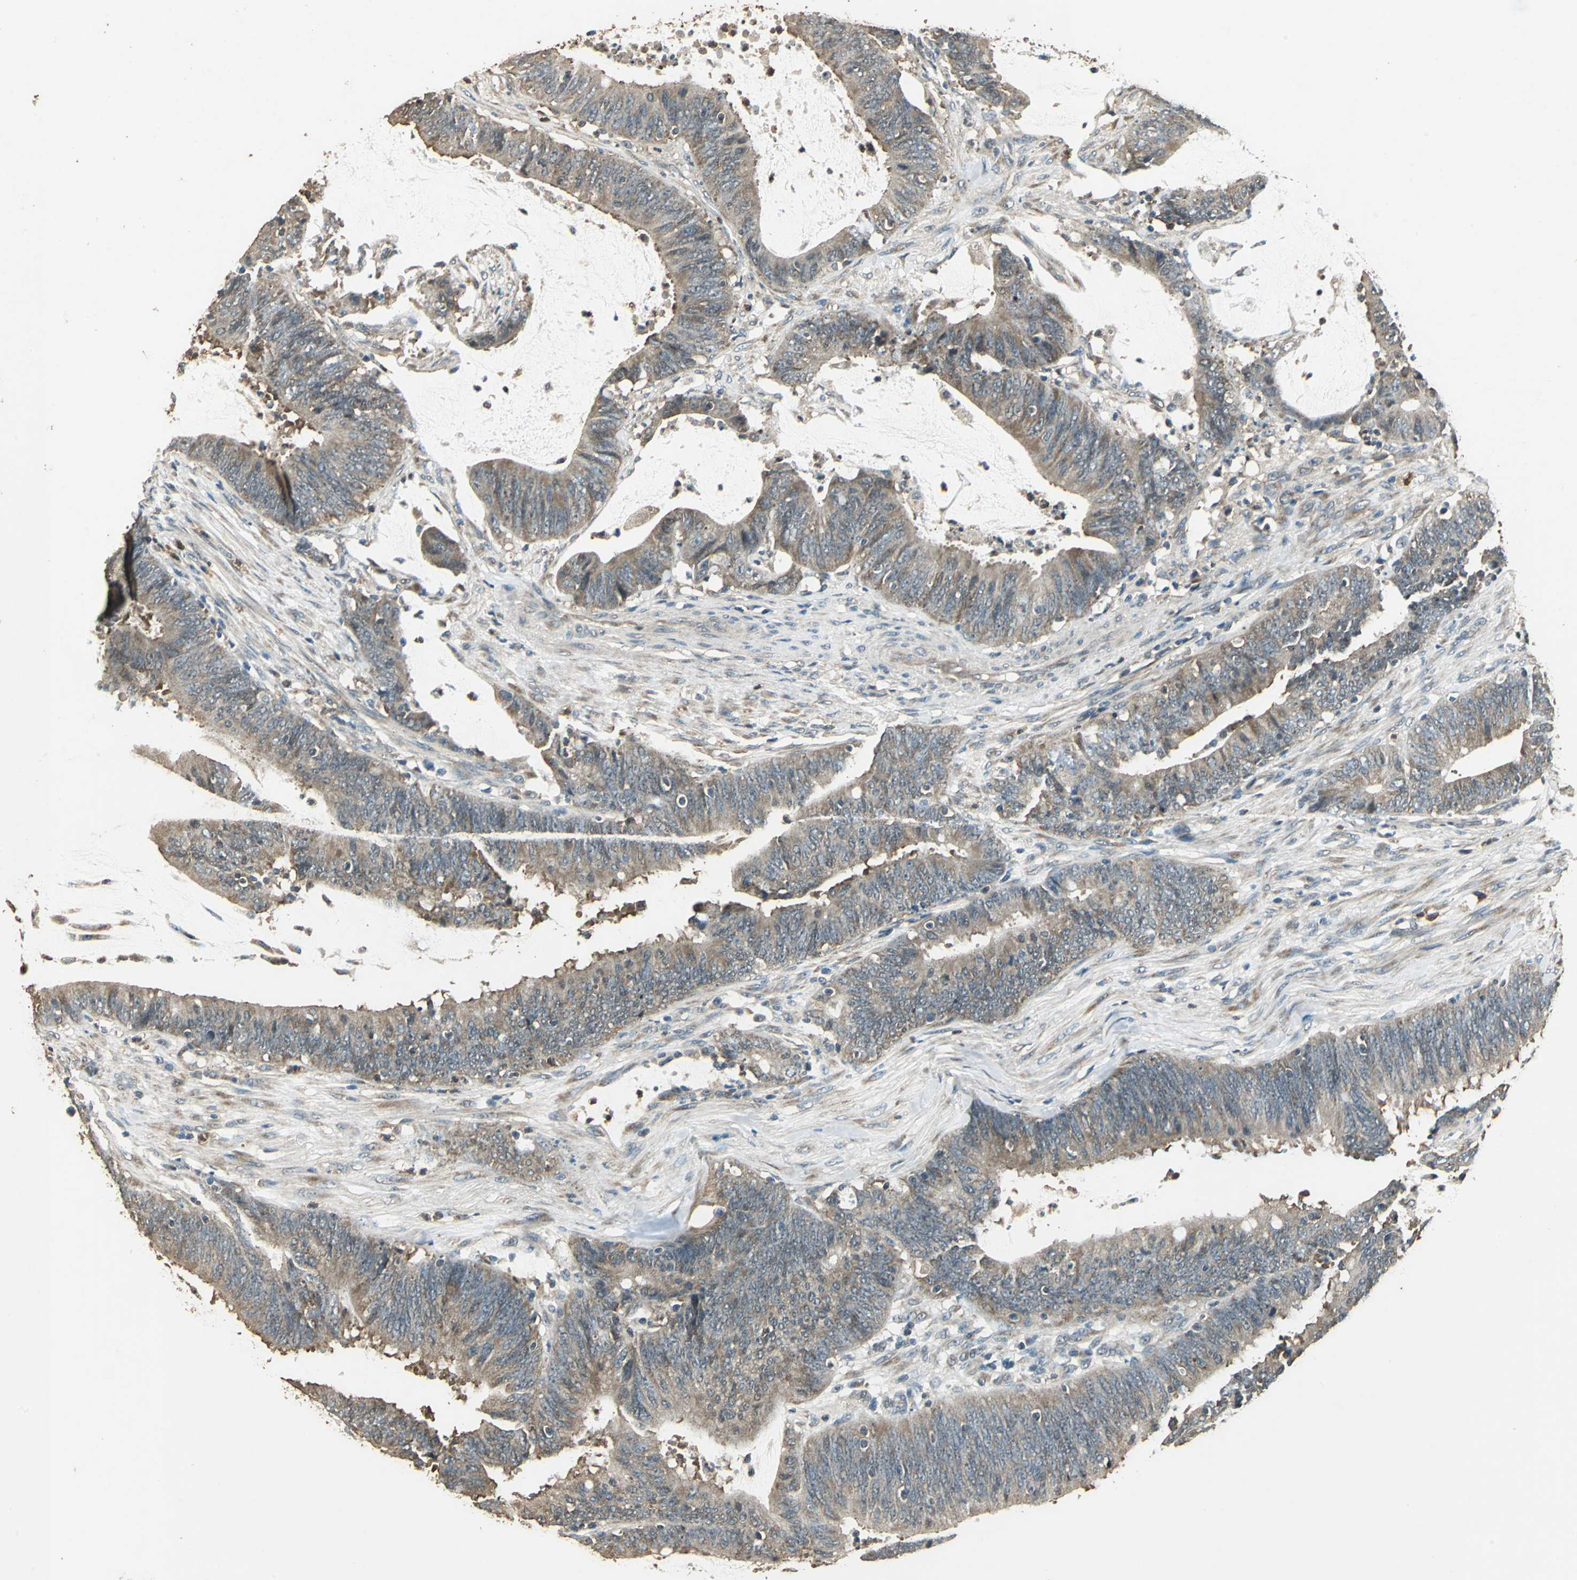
{"staining": {"intensity": "moderate", "quantity": ">75%", "location": "cytoplasmic/membranous"}, "tissue": "colorectal cancer", "cell_type": "Tumor cells", "image_type": "cancer", "snomed": [{"axis": "morphology", "description": "Adenocarcinoma, NOS"}, {"axis": "topography", "description": "Rectum"}], "caption": "Moderate cytoplasmic/membranous protein positivity is seen in approximately >75% of tumor cells in colorectal cancer (adenocarcinoma).", "gene": "TMPRSS4", "patient": {"sex": "female", "age": 66}}